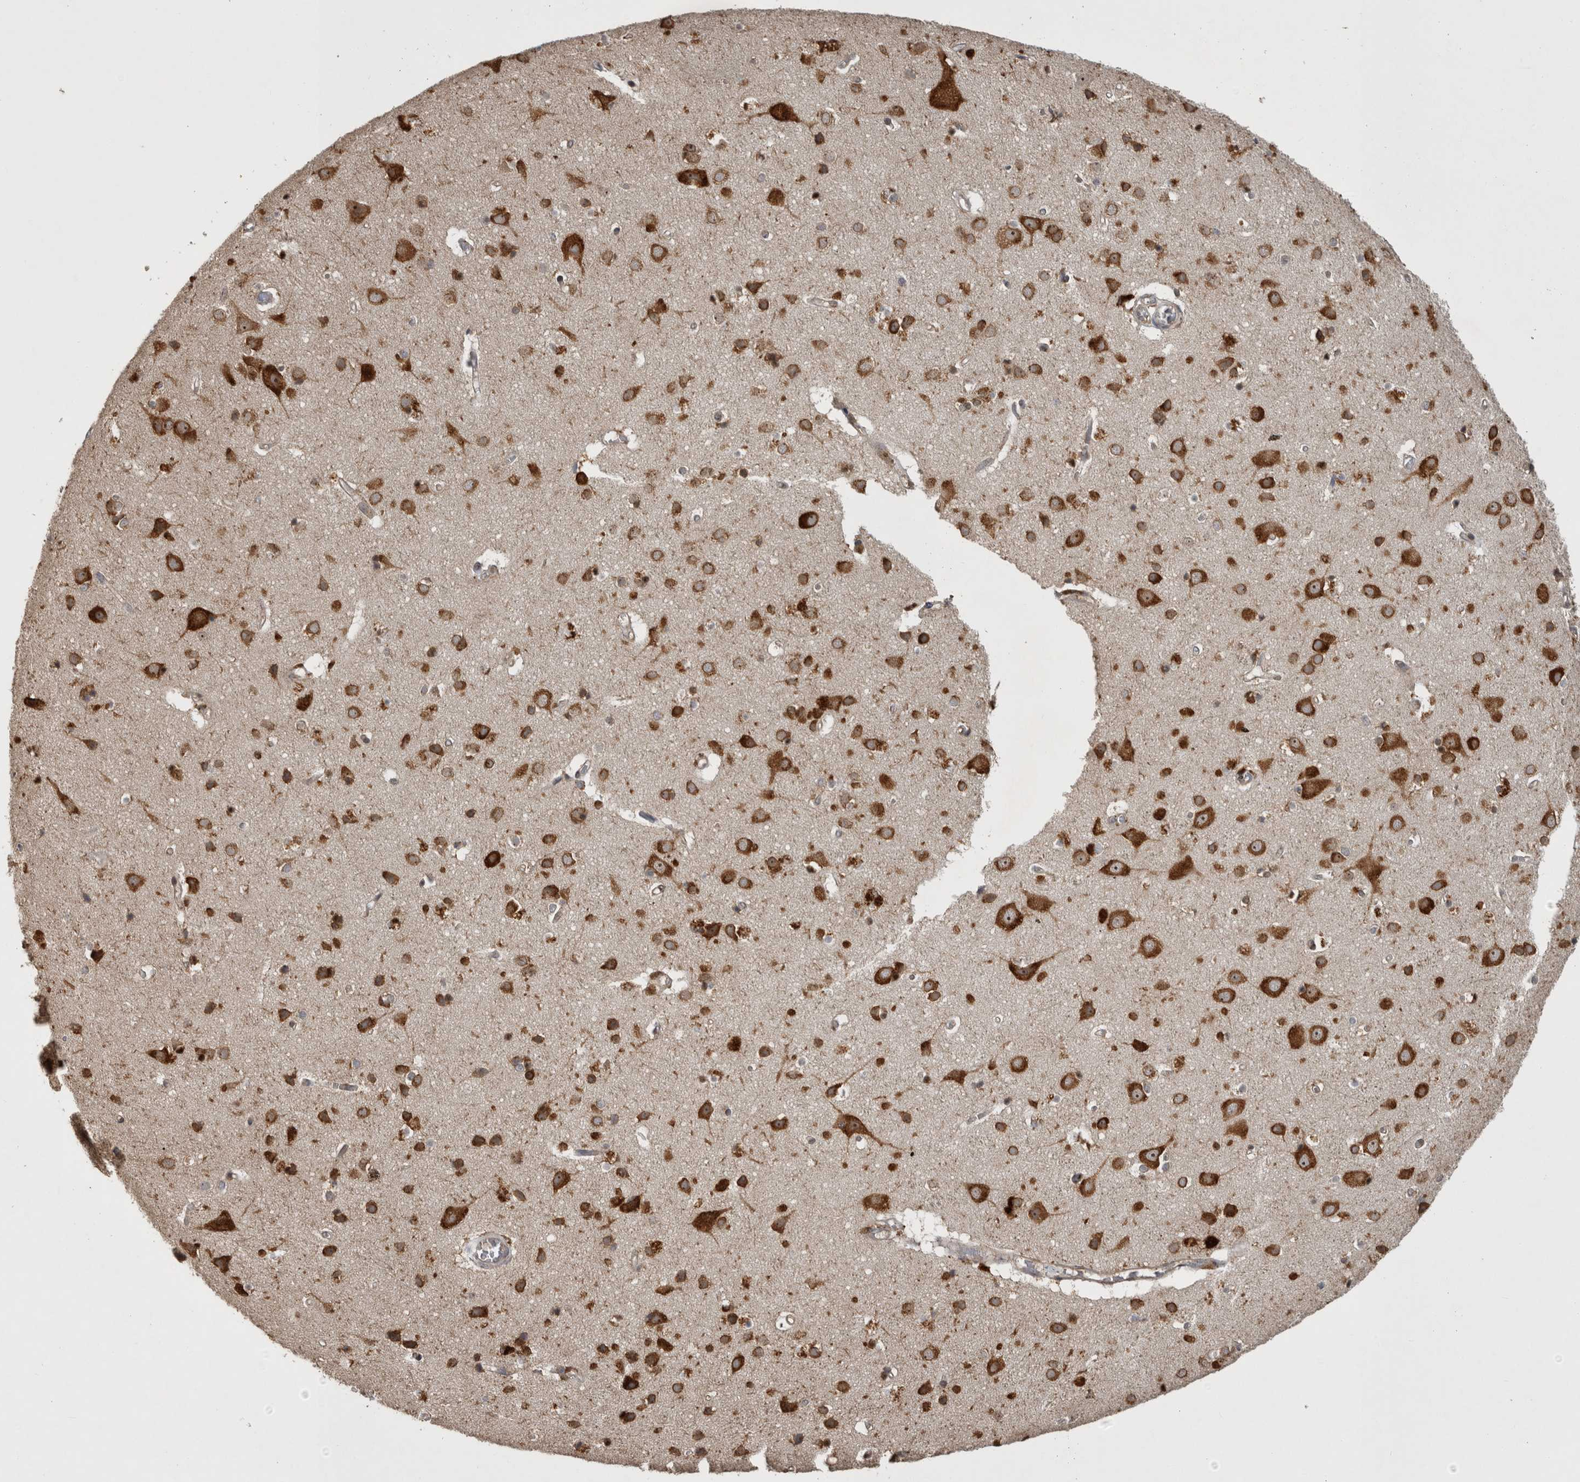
{"staining": {"intensity": "weak", "quantity": "25%-75%", "location": "cytoplasmic/membranous"}, "tissue": "cerebral cortex", "cell_type": "Endothelial cells", "image_type": "normal", "snomed": [{"axis": "morphology", "description": "Normal tissue, NOS"}, {"axis": "topography", "description": "Cerebral cortex"}], "caption": "This image displays benign cerebral cortex stained with IHC to label a protein in brown. The cytoplasmic/membranous of endothelial cells show weak positivity for the protein. Nuclei are counter-stained blue.", "gene": "ATXN2", "patient": {"sex": "male", "age": 54}}